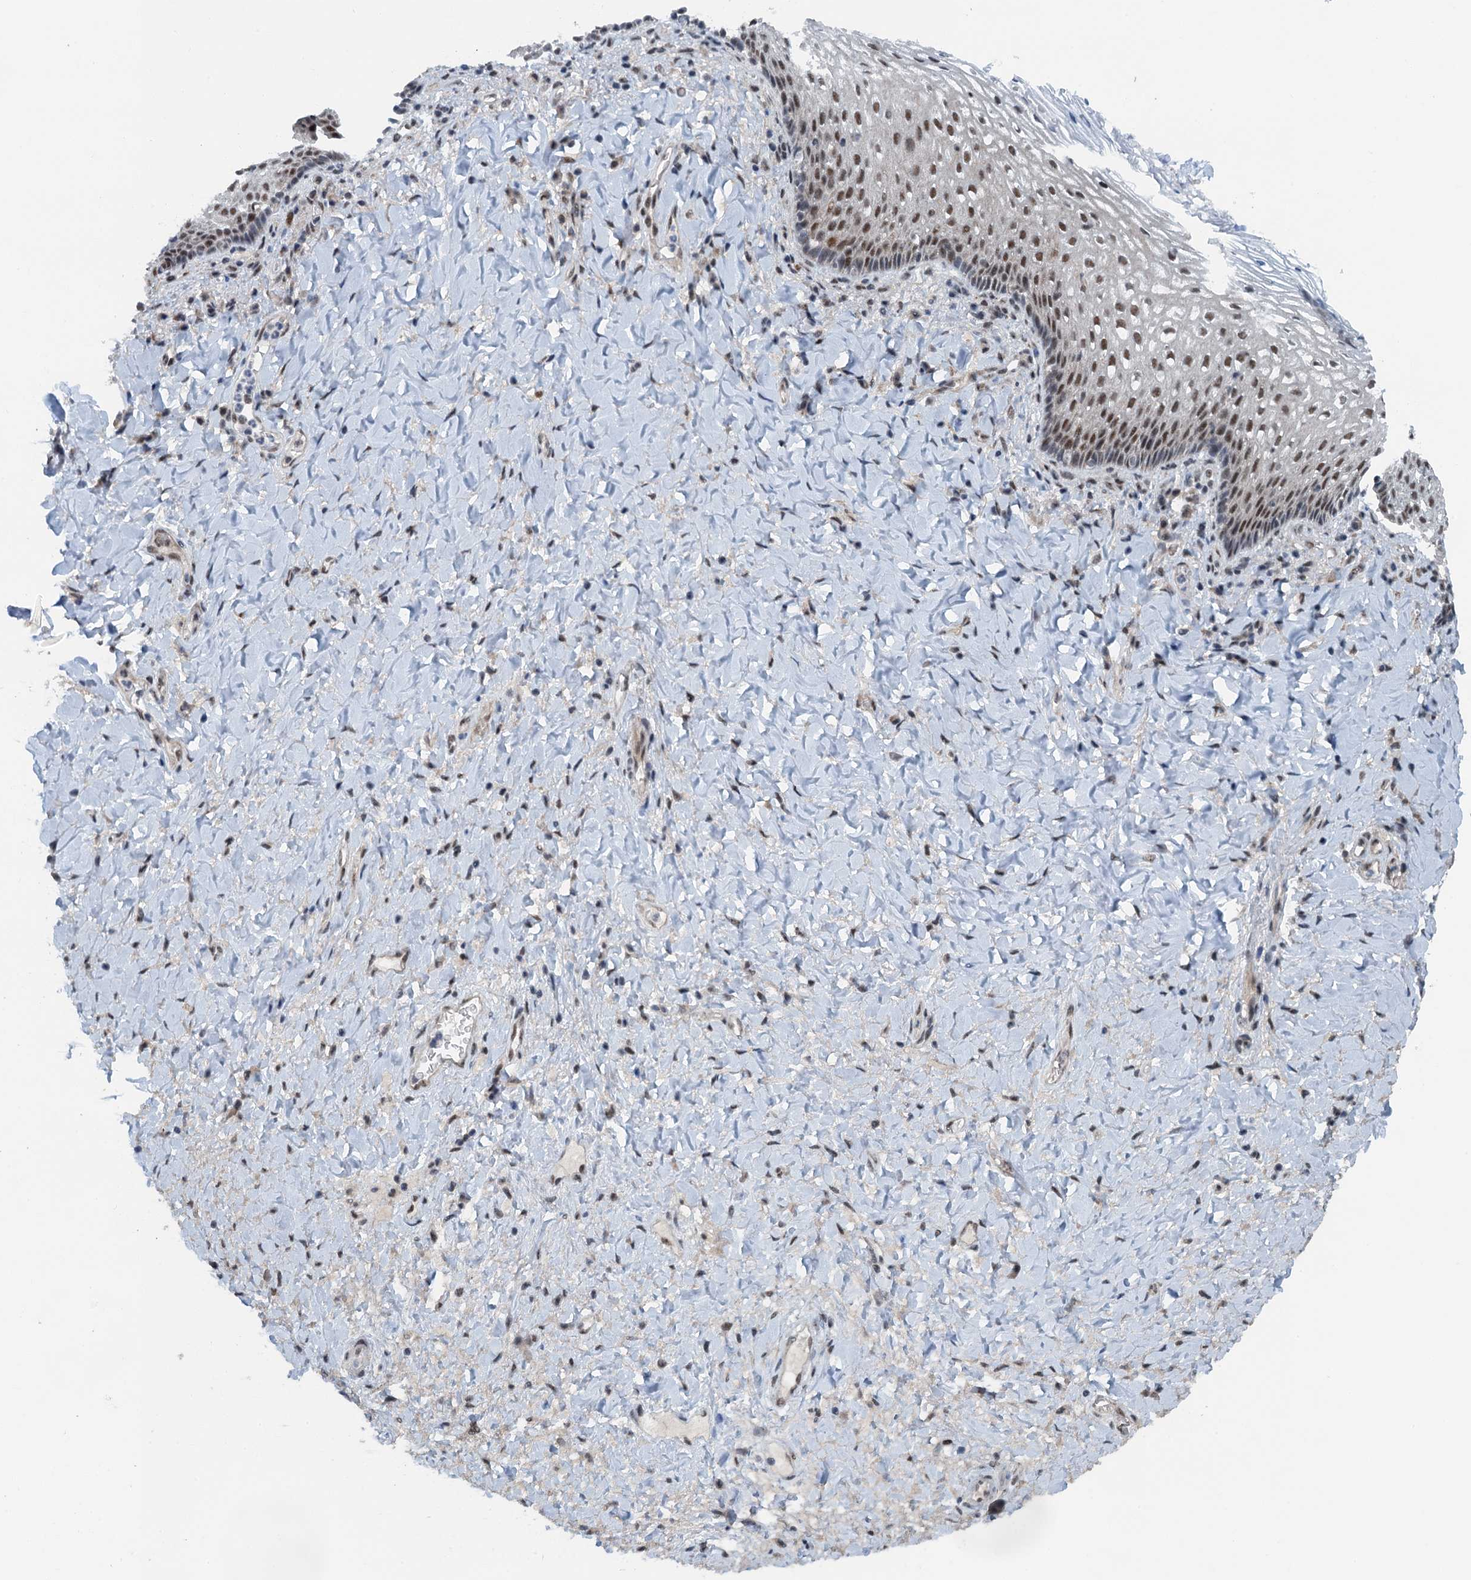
{"staining": {"intensity": "moderate", "quantity": ">75%", "location": "nuclear"}, "tissue": "vagina", "cell_type": "Squamous epithelial cells", "image_type": "normal", "snomed": [{"axis": "morphology", "description": "Normal tissue, NOS"}, {"axis": "topography", "description": "Vagina"}], "caption": "Immunohistochemistry (IHC) staining of benign vagina, which demonstrates medium levels of moderate nuclear expression in approximately >75% of squamous epithelial cells indicating moderate nuclear protein positivity. The staining was performed using DAB (brown) for protein detection and nuclei were counterstained in hematoxylin (blue).", "gene": "MTA3", "patient": {"sex": "female", "age": 60}}